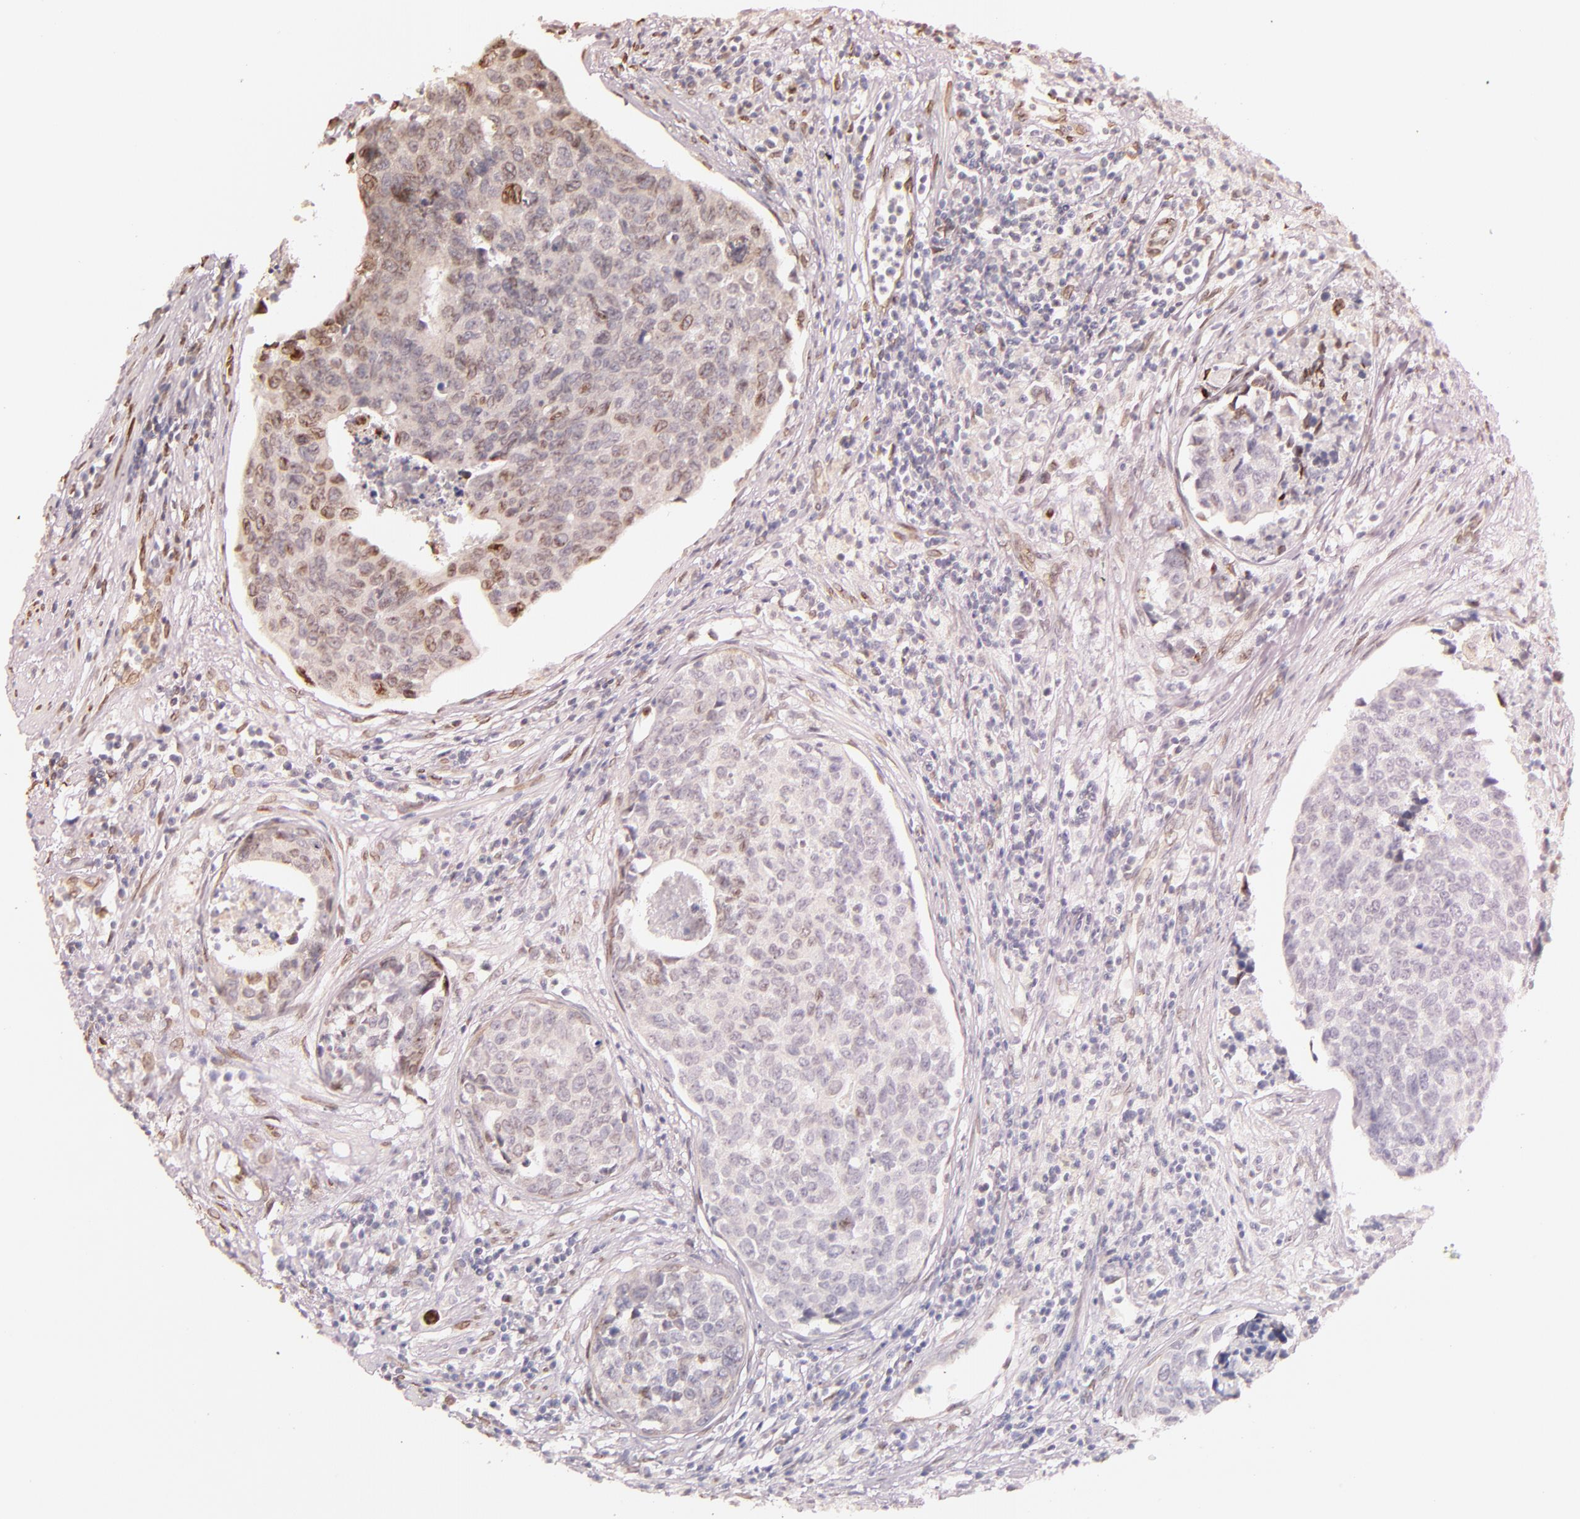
{"staining": {"intensity": "weak", "quantity": ">75%", "location": "cytoplasmic/membranous,nuclear"}, "tissue": "urothelial cancer", "cell_type": "Tumor cells", "image_type": "cancer", "snomed": [{"axis": "morphology", "description": "Urothelial carcinoma, High grade"}, {"axis": "topography", "description": "Urinary bladder"}], "caption": "A micrograph showing weak cytoplasmic/membranous and nuclear staining in approximately >75% of tumor cells in high-grade urothelial carcinoma, as visualized by brown immunohistochemical staining.", "gene": "PUM3", "patient": {"sex": "male", "age": 81}}